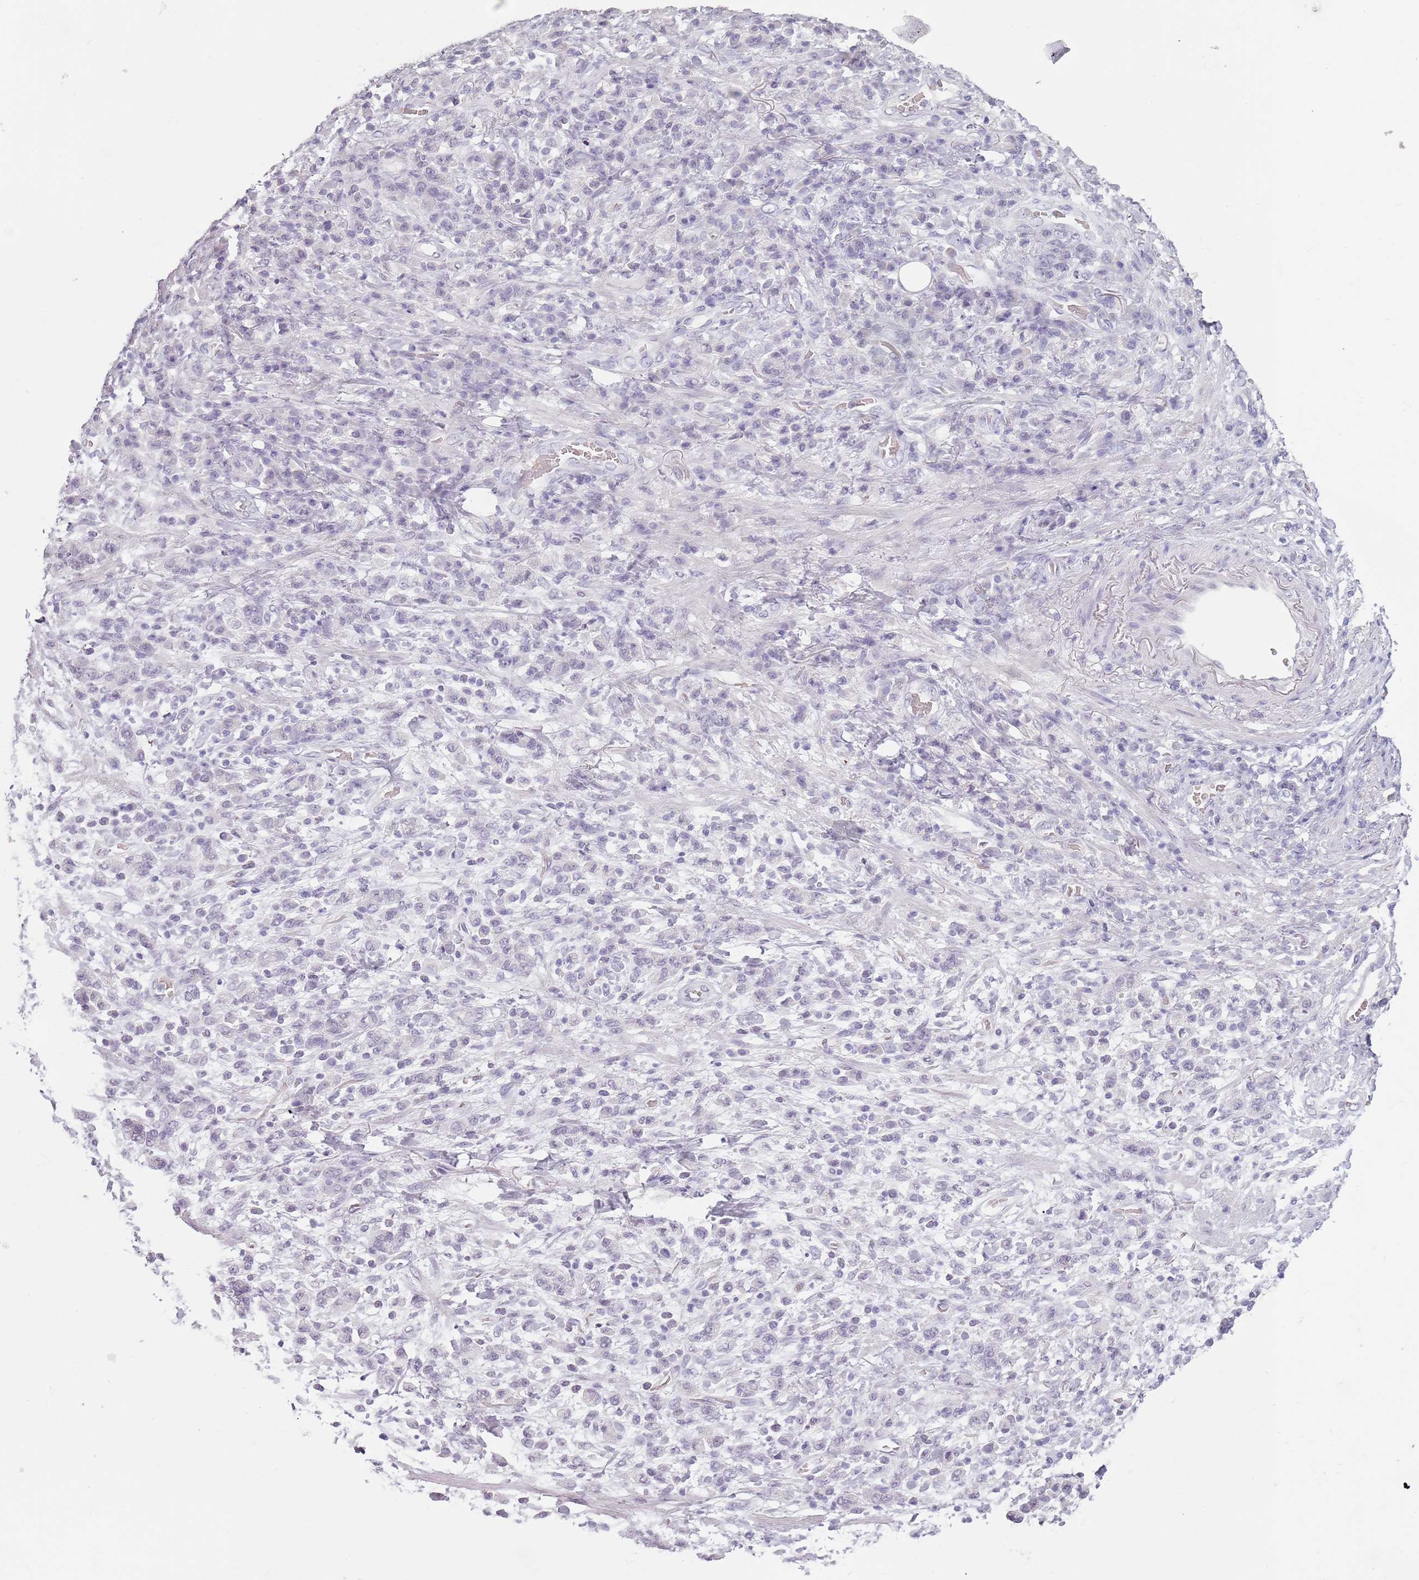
{"staining": {"intensity": "negative", "quantity": "none", "location": "none"}, "tissue": "stomach cancer", "cell_type": "Tumor cells", "image_type": "cancer", "snomed": [{"axis": "morphology", "description": "Adenocarcinoma, NOS"}, {"axis": "topography", "description": "Stomach"}], "caption": "Tumor cells show no significant positivity in stomach adenocarcinoma. (Immunohistochemistry (ihc), brightfield microscopy, high magnification).", "gene": "PIEZO1", "patient": {"sex": "male", "age": 77}}